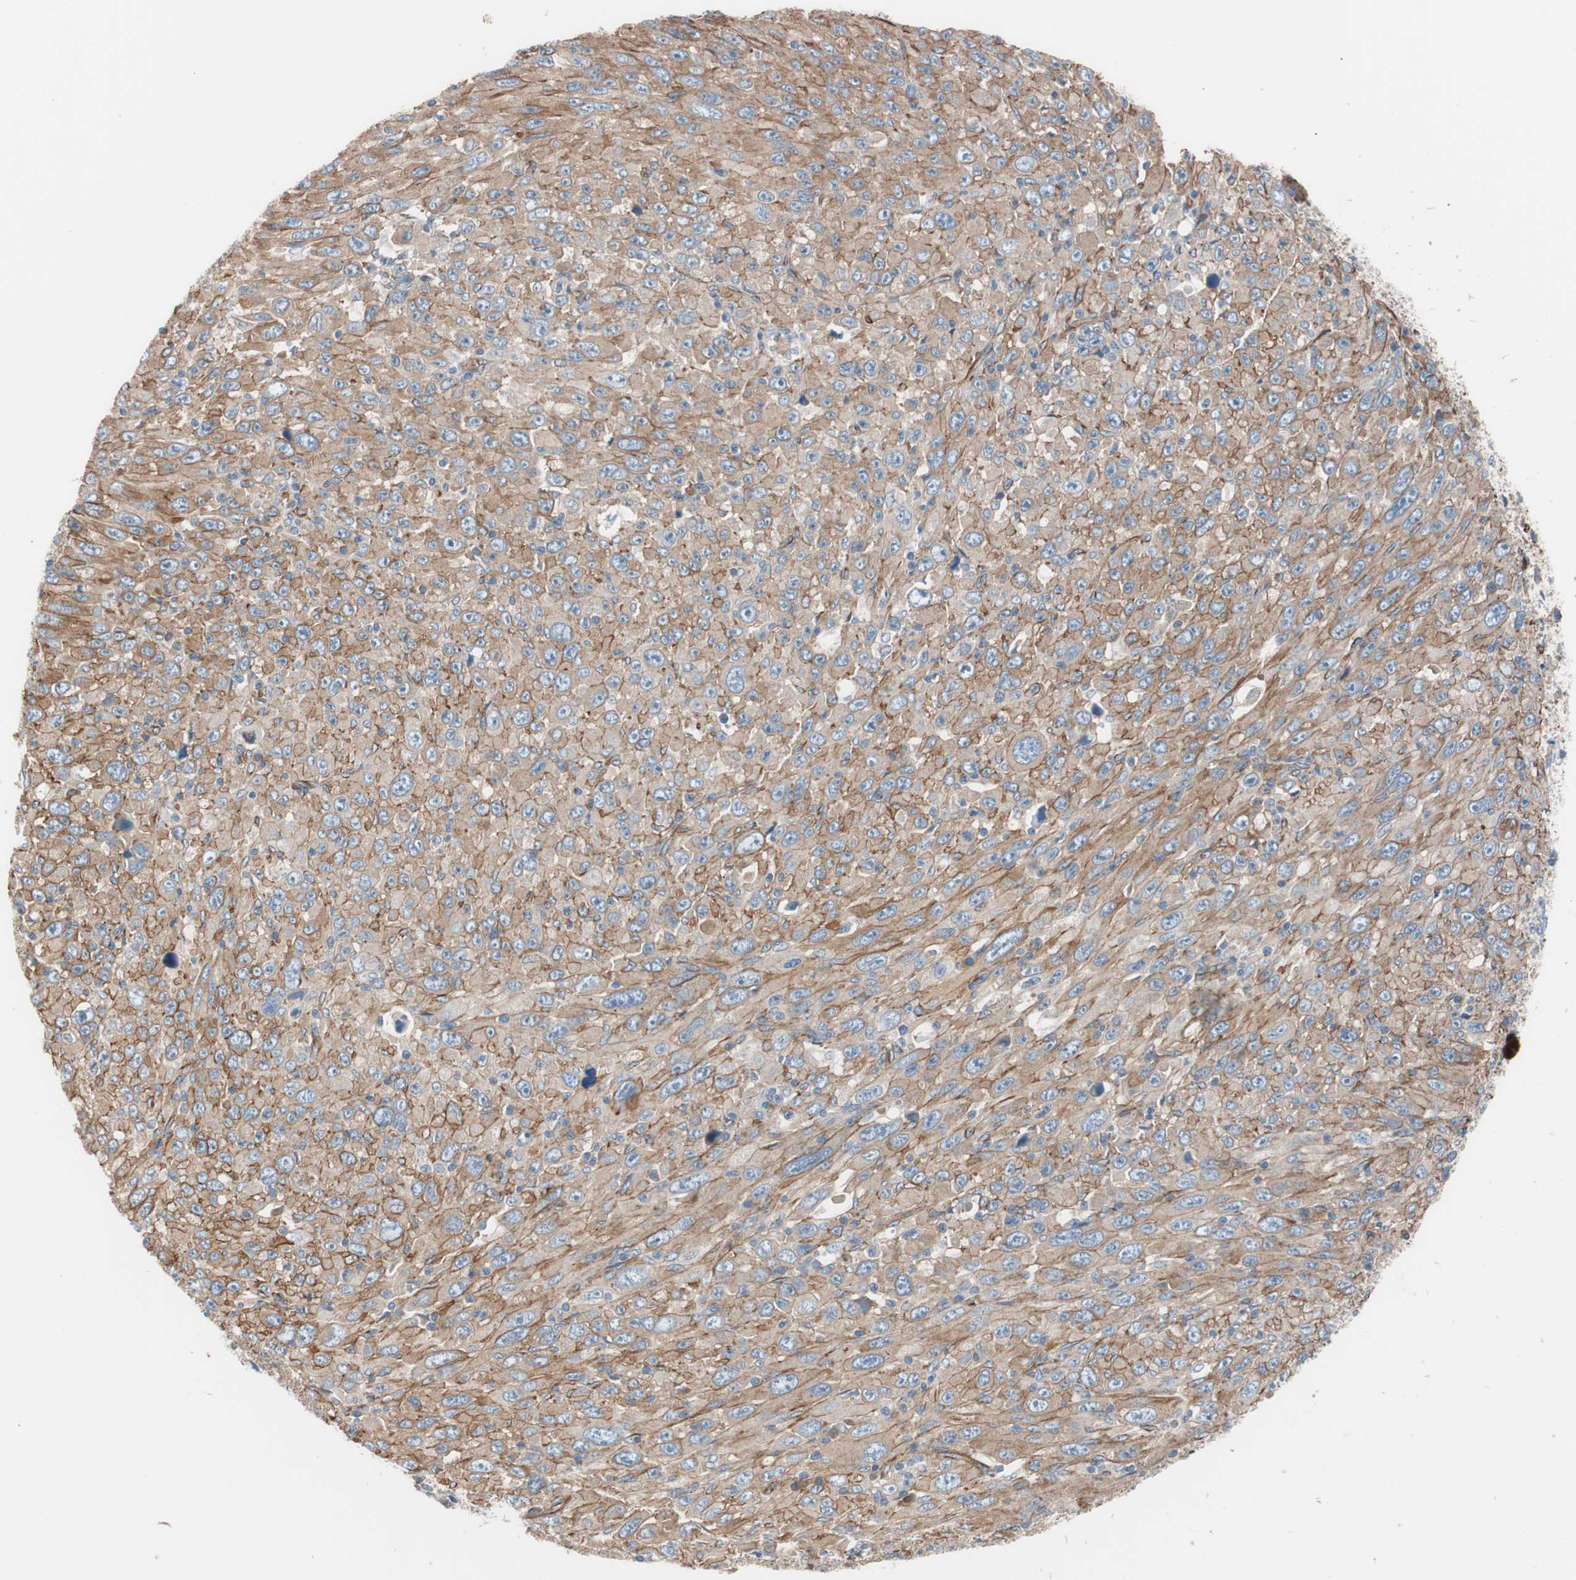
{"staining": {"intensity": "moderate", "quantity": "25%-75%", "location": "cytoplasmic/membranous"}, "tissue": "melanoma", "cell_type": "Tumor cells", "image_type": "cancer", "snomed": [{"axis": "morphology", "description": "Malignant melanoma, Metastatic site"}, {"axis": "topography", "description": "Skin"}], "caption": "Human malignant melanoma (metastatic site) stained with a protein marker exhibits moderate staining in tumor cells.", "gene": "SPINT1", "patient": {"sex": "female", "age": 56}}